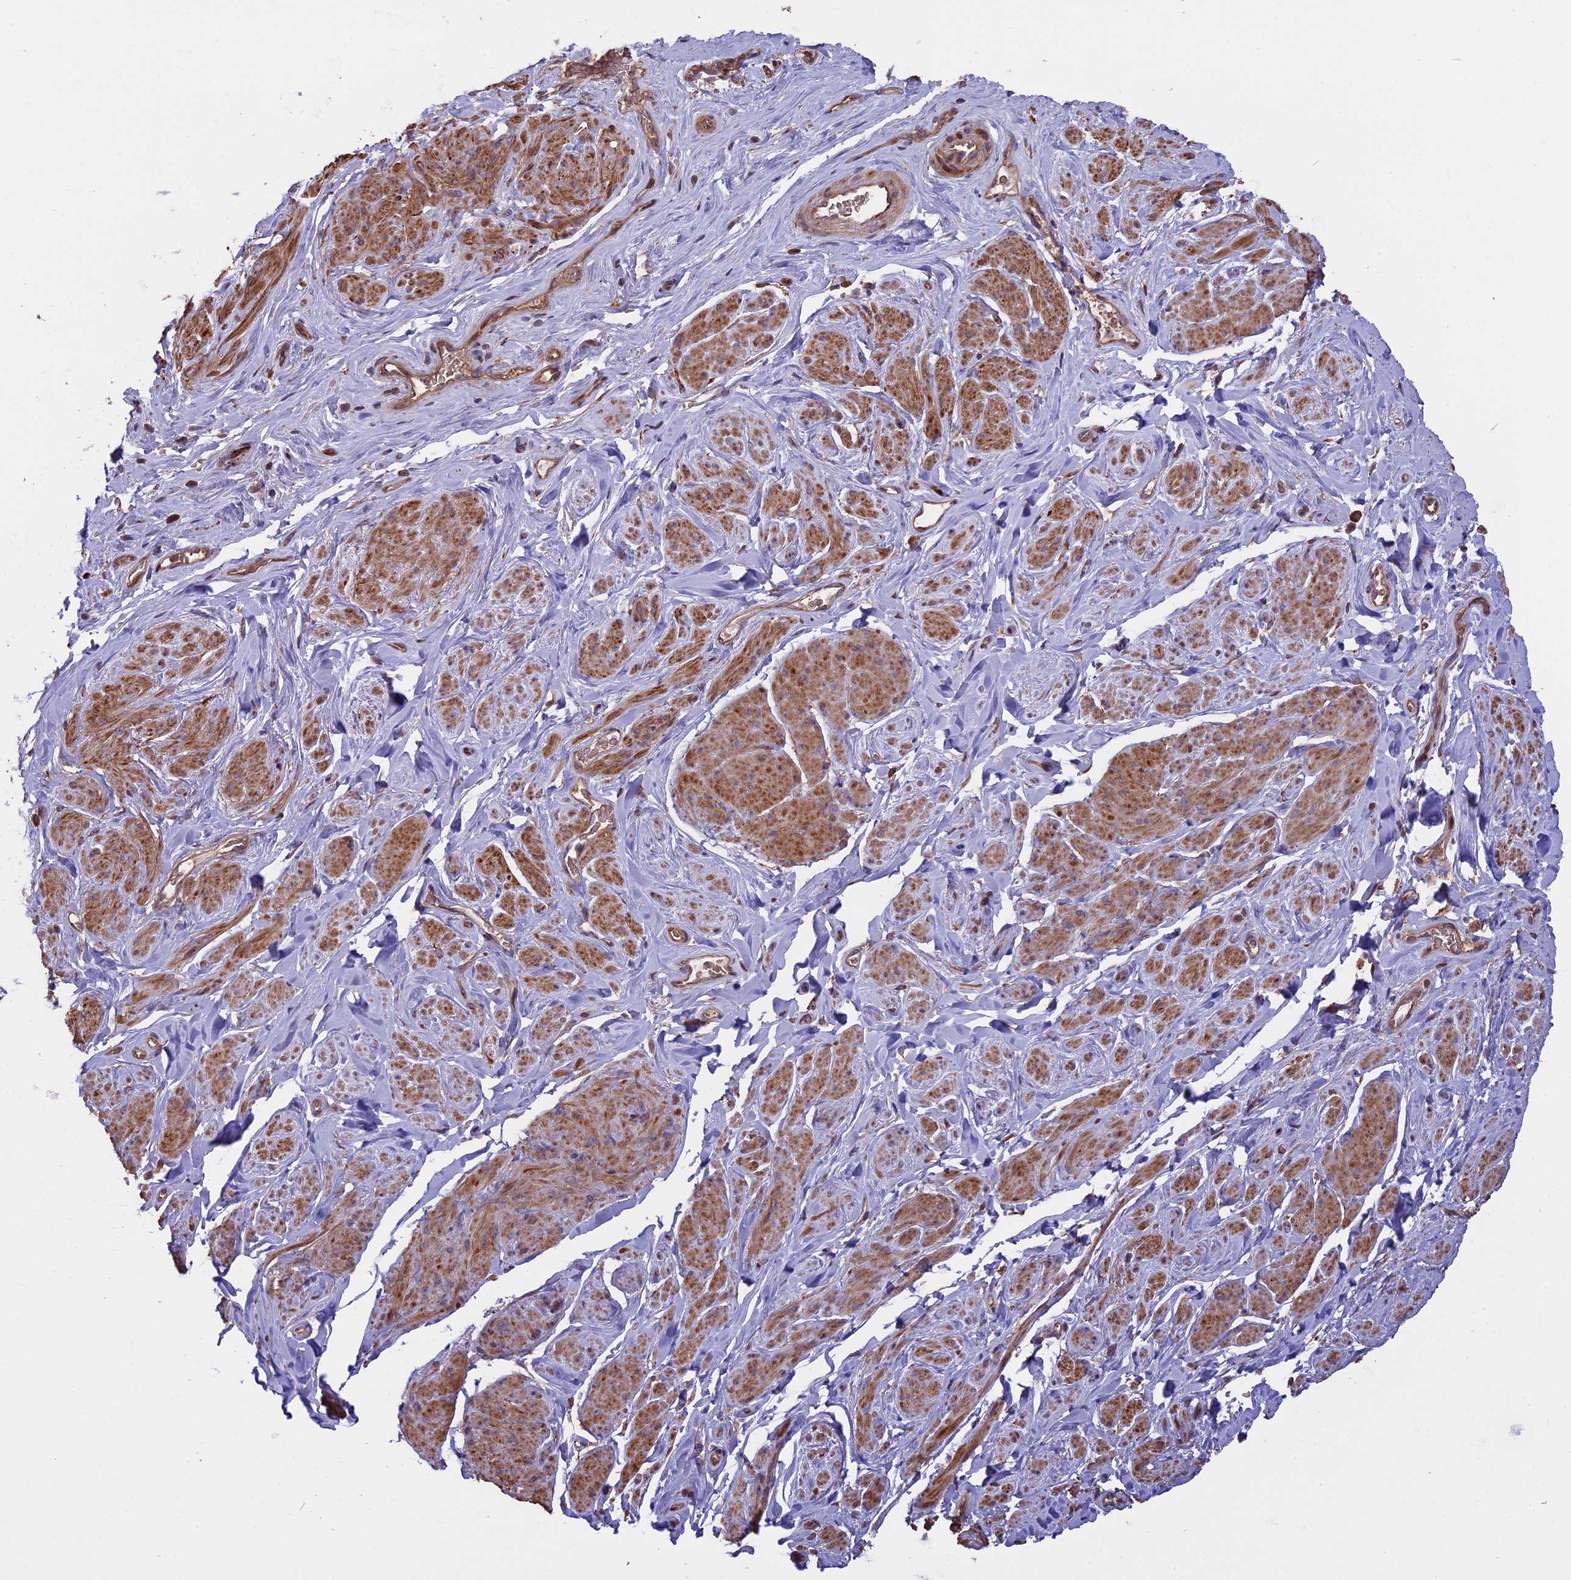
{"staining": {"intensity": "moderate", "quantity": "25%-75%", "location": "cytoplasmic/membranous"}, "tissue": "smooth muscle", "cell_type": "Smooth muscle cells", "image_type": "normal", "snomed": [{"axis": "morphology", "description": "Normal tissue, NOS"}, {"axis": "topography", "description": "Smooth muscle"}, {"axis": "topography", "description": "Peripheral nerve tissue"}], "caption": "Smooth muscle stained with immunohistochemistry shows moderate cytoplasmic/membranous positivity in about 25%-75% of smooth muscle cells.", "gene": "VWA3A", "patient": {"sex": "male", "age": 69}}